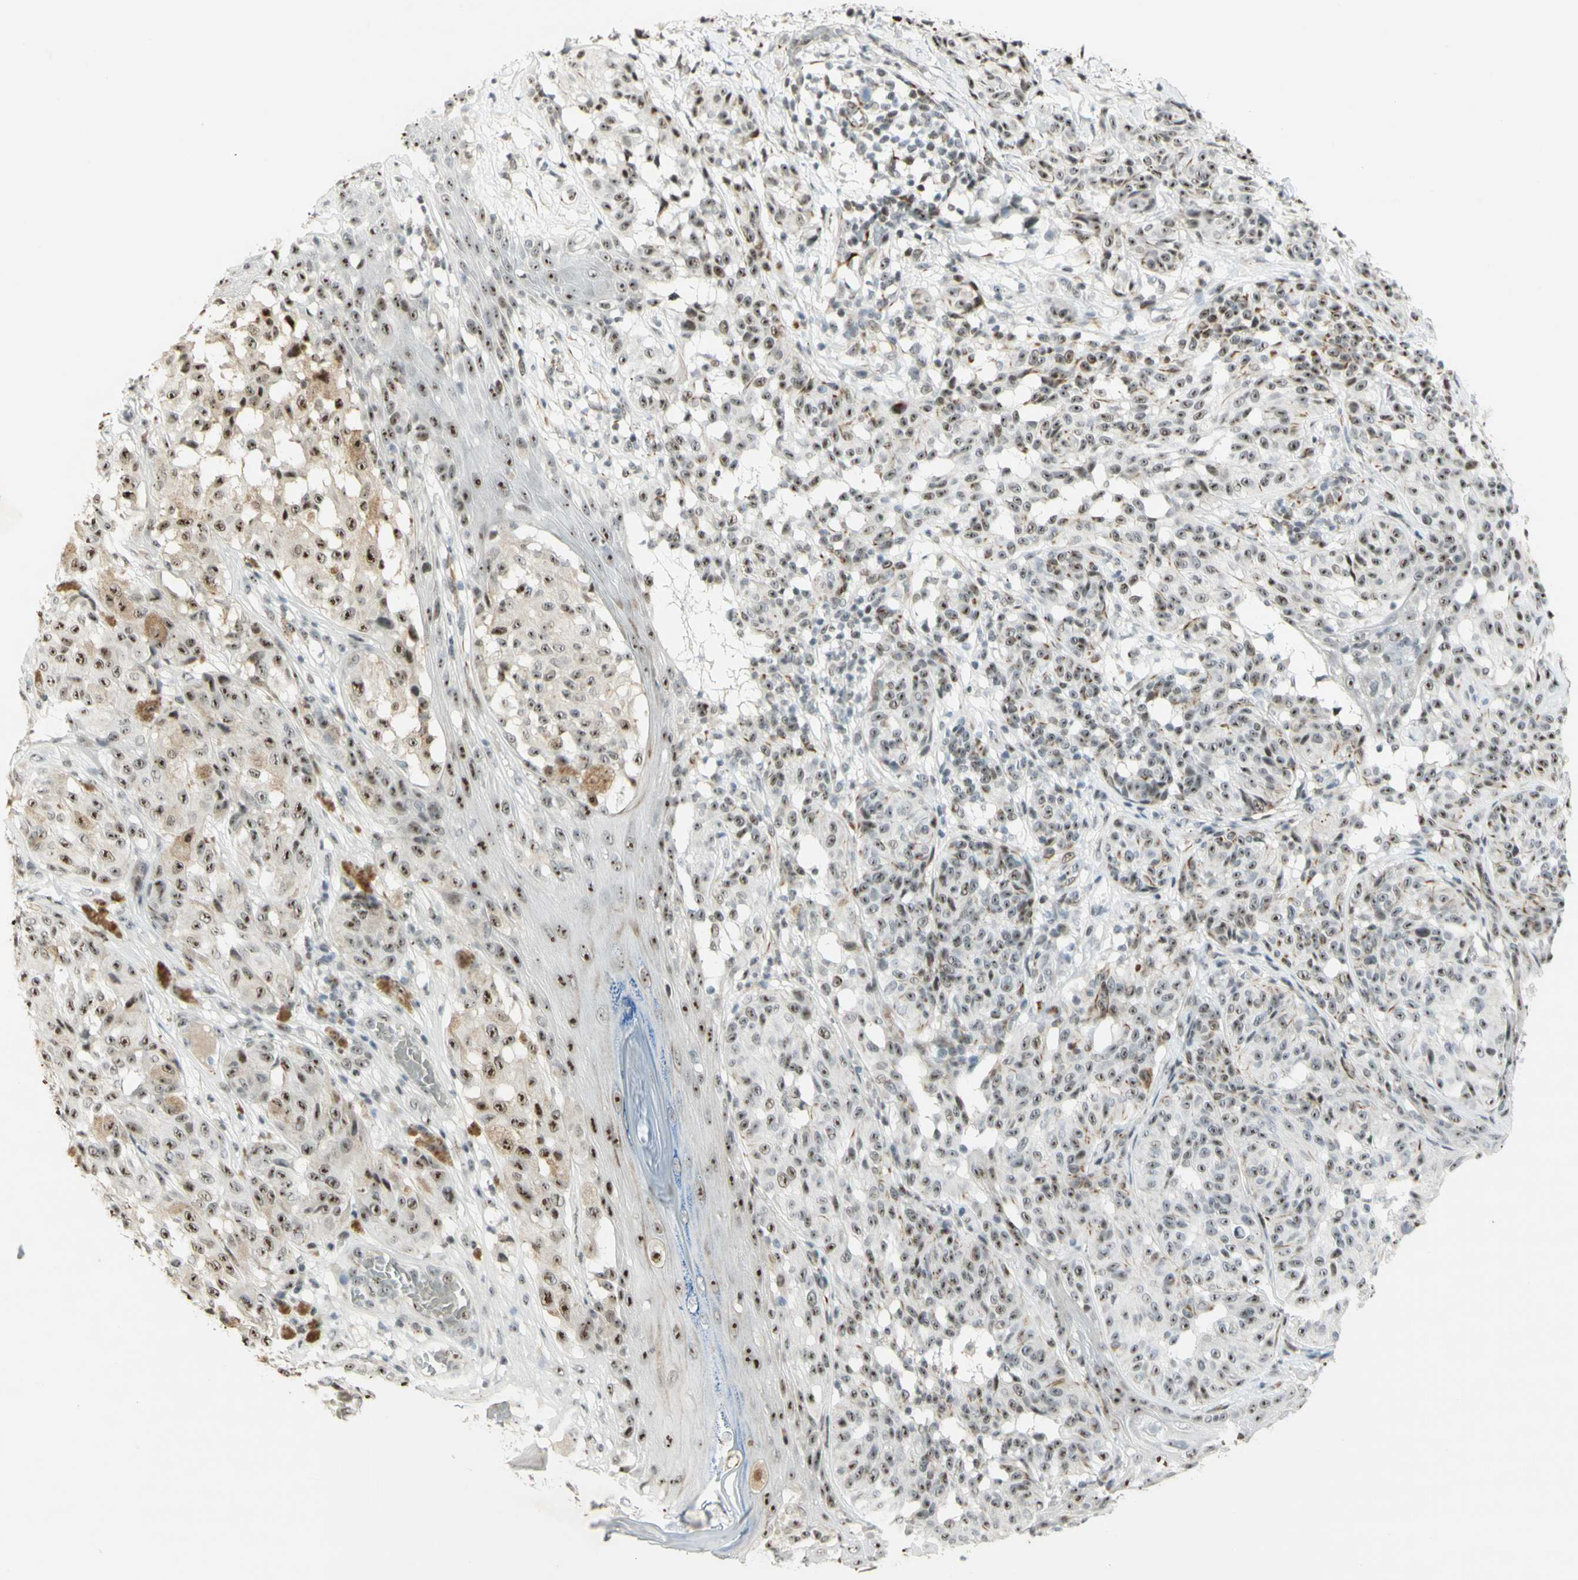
{"staining": {"intensity": "moderate", "quantity": ">75%", "location": "nuclear"}, "tissue": "melanoma", "cell_type": "Tumor cells", "image_type": "cancer", "snomed": [{"axis": "morphology", "description": "Malignant melanoma, NOS"}, {"axis": "topography", "description": "Skin"}], "caption": "Melanoma stained for a protein (brown) exhibits moderate nuclear positive positivity in approximately >75% of tumor cells.", "gene": "IRF1", "patient": {"sex": "female", "age": 46}}